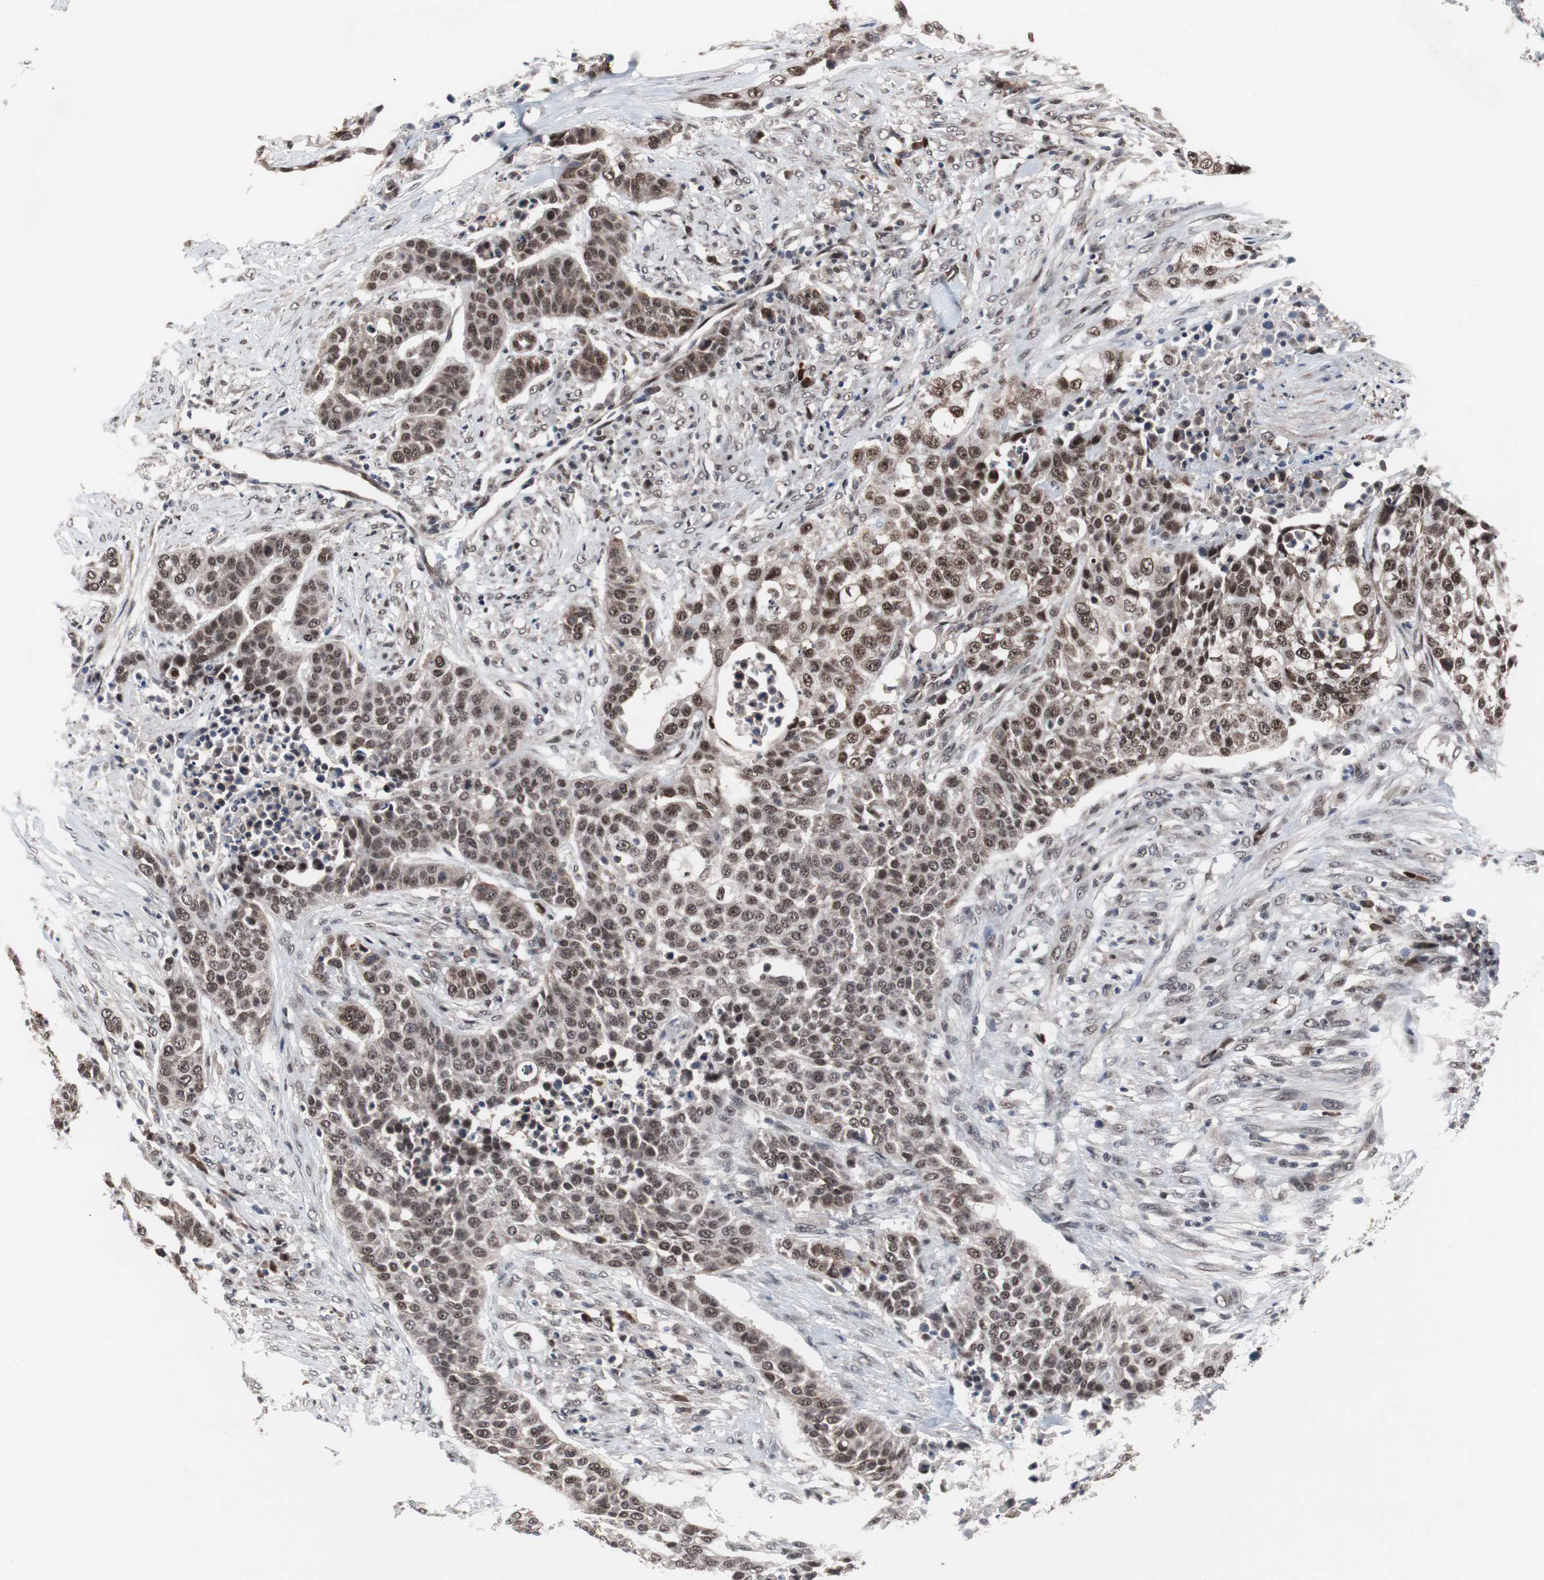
{"staining": {"intensity": "moderate", "quantity": ">75%", "location": "nuclear"}, "tissue": "urothelial cancer", "cell_type": "Tumor cells", "image_type": "cancer", "snomed": [{"axis": "morphology", "description": "Urothelial carcinoma, High grade"}, {"axis": "topography", "description": "Urinary bladder"}], "caption": "Protein staining of urothelial cancer tissue exhibits moderate nuclear positivity in approximately >75% of tumor cells. Using DAB (3,3'-diaminobenzidine) (brown) and hematoxylin (blue) stains, captured at high magnification using brightfield microscopy.", "gene": "GTF2F2", "patient": {"sex": "male", "age": 74}}